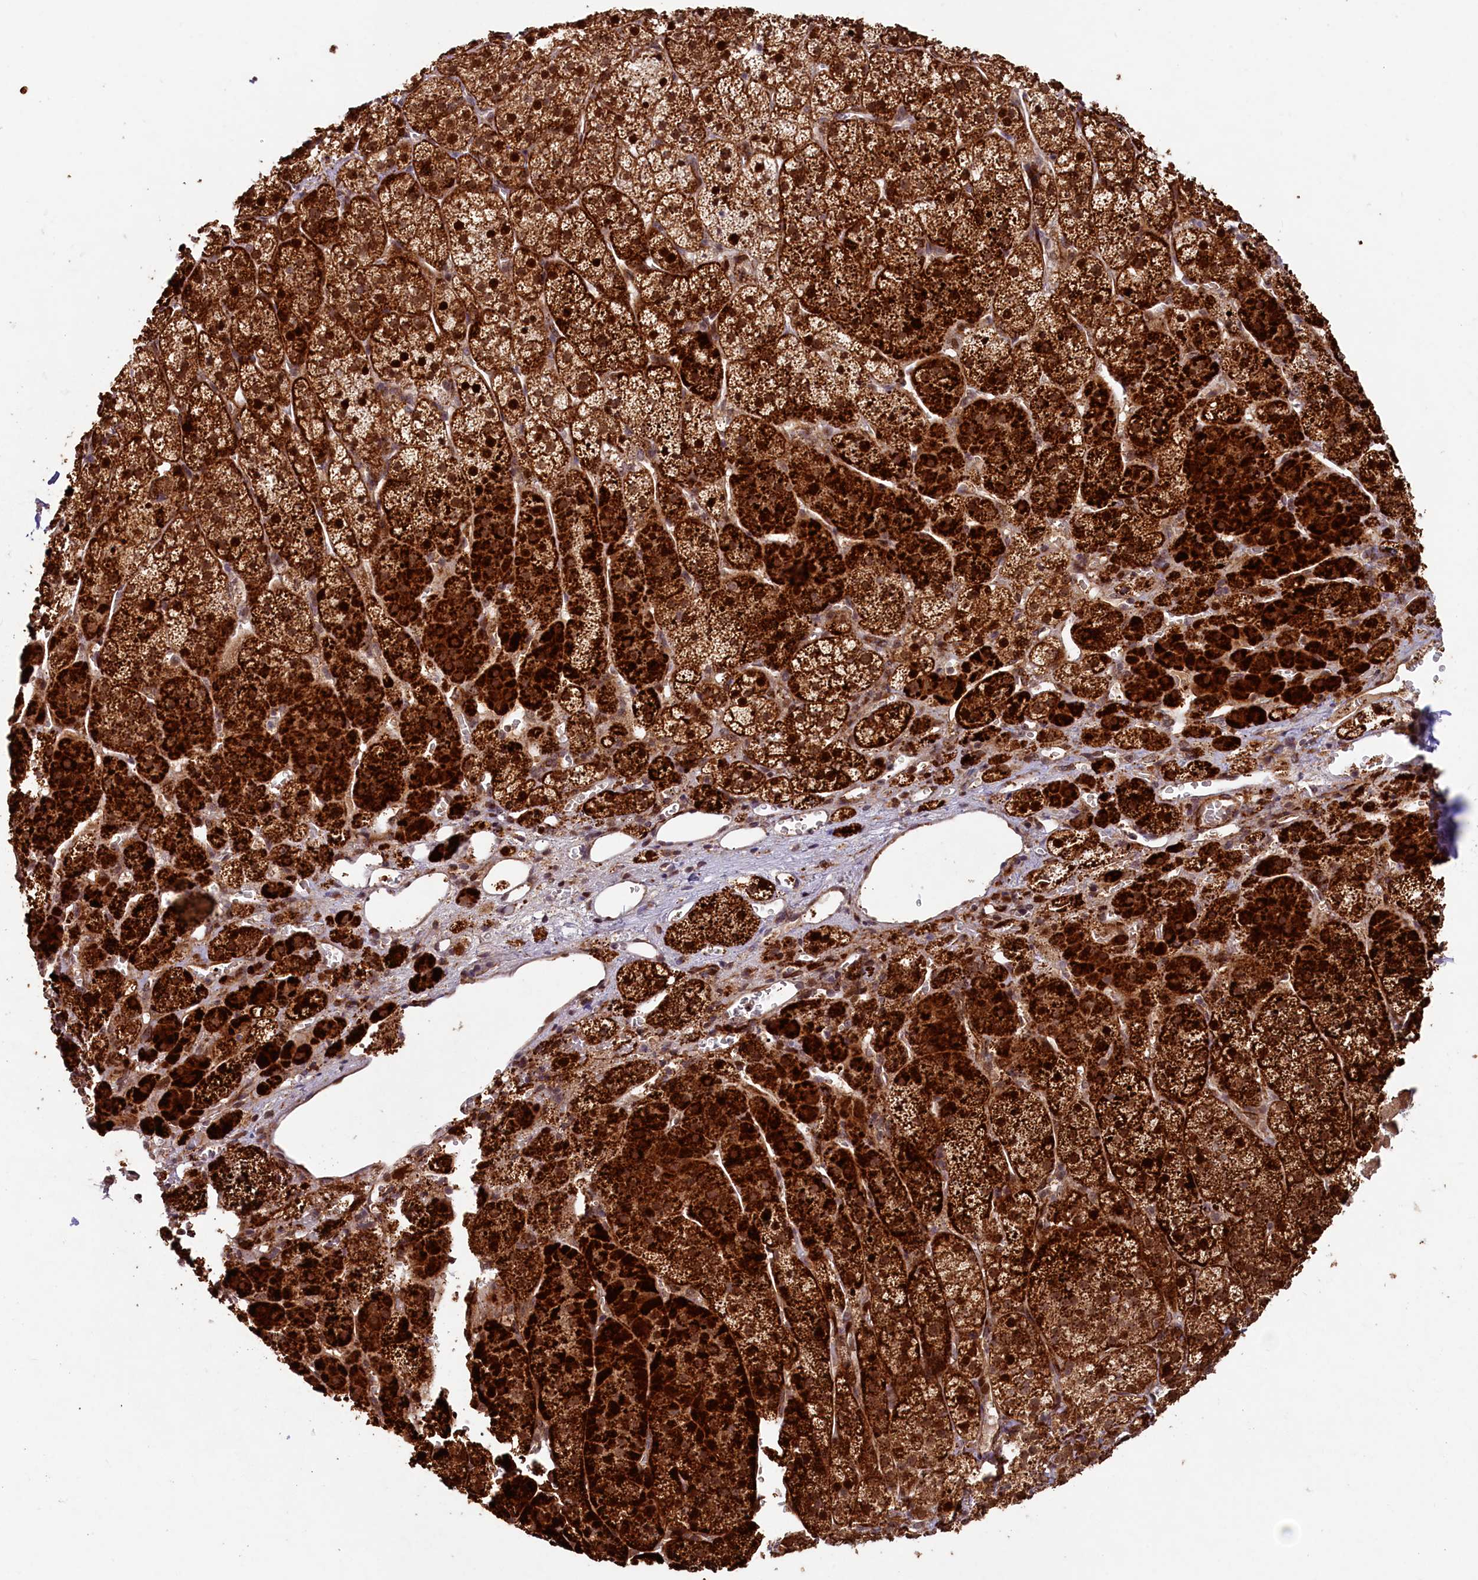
{"staining": {"intensity": "strong", "quantity": ">75%", "location": "cytoplasmic/membranous,nuclear"}, "tissue": "adrenal gland", "cell_type": "Glandular cells", "image_type": "normal", "snomed": [{"axis": "morphology", "description": "Normal tissue, NOS"}, {"axis": "topography", "description": "Adrenal gland"}], "caption": "Glandular cells reveal high levels of strong cytoplasmic/membranous,nuclear positivity in approximately >75% of cells in benign adrenal gland.", "gene": "SHPRH", "patient": {"sex": "female", "age": 44}}